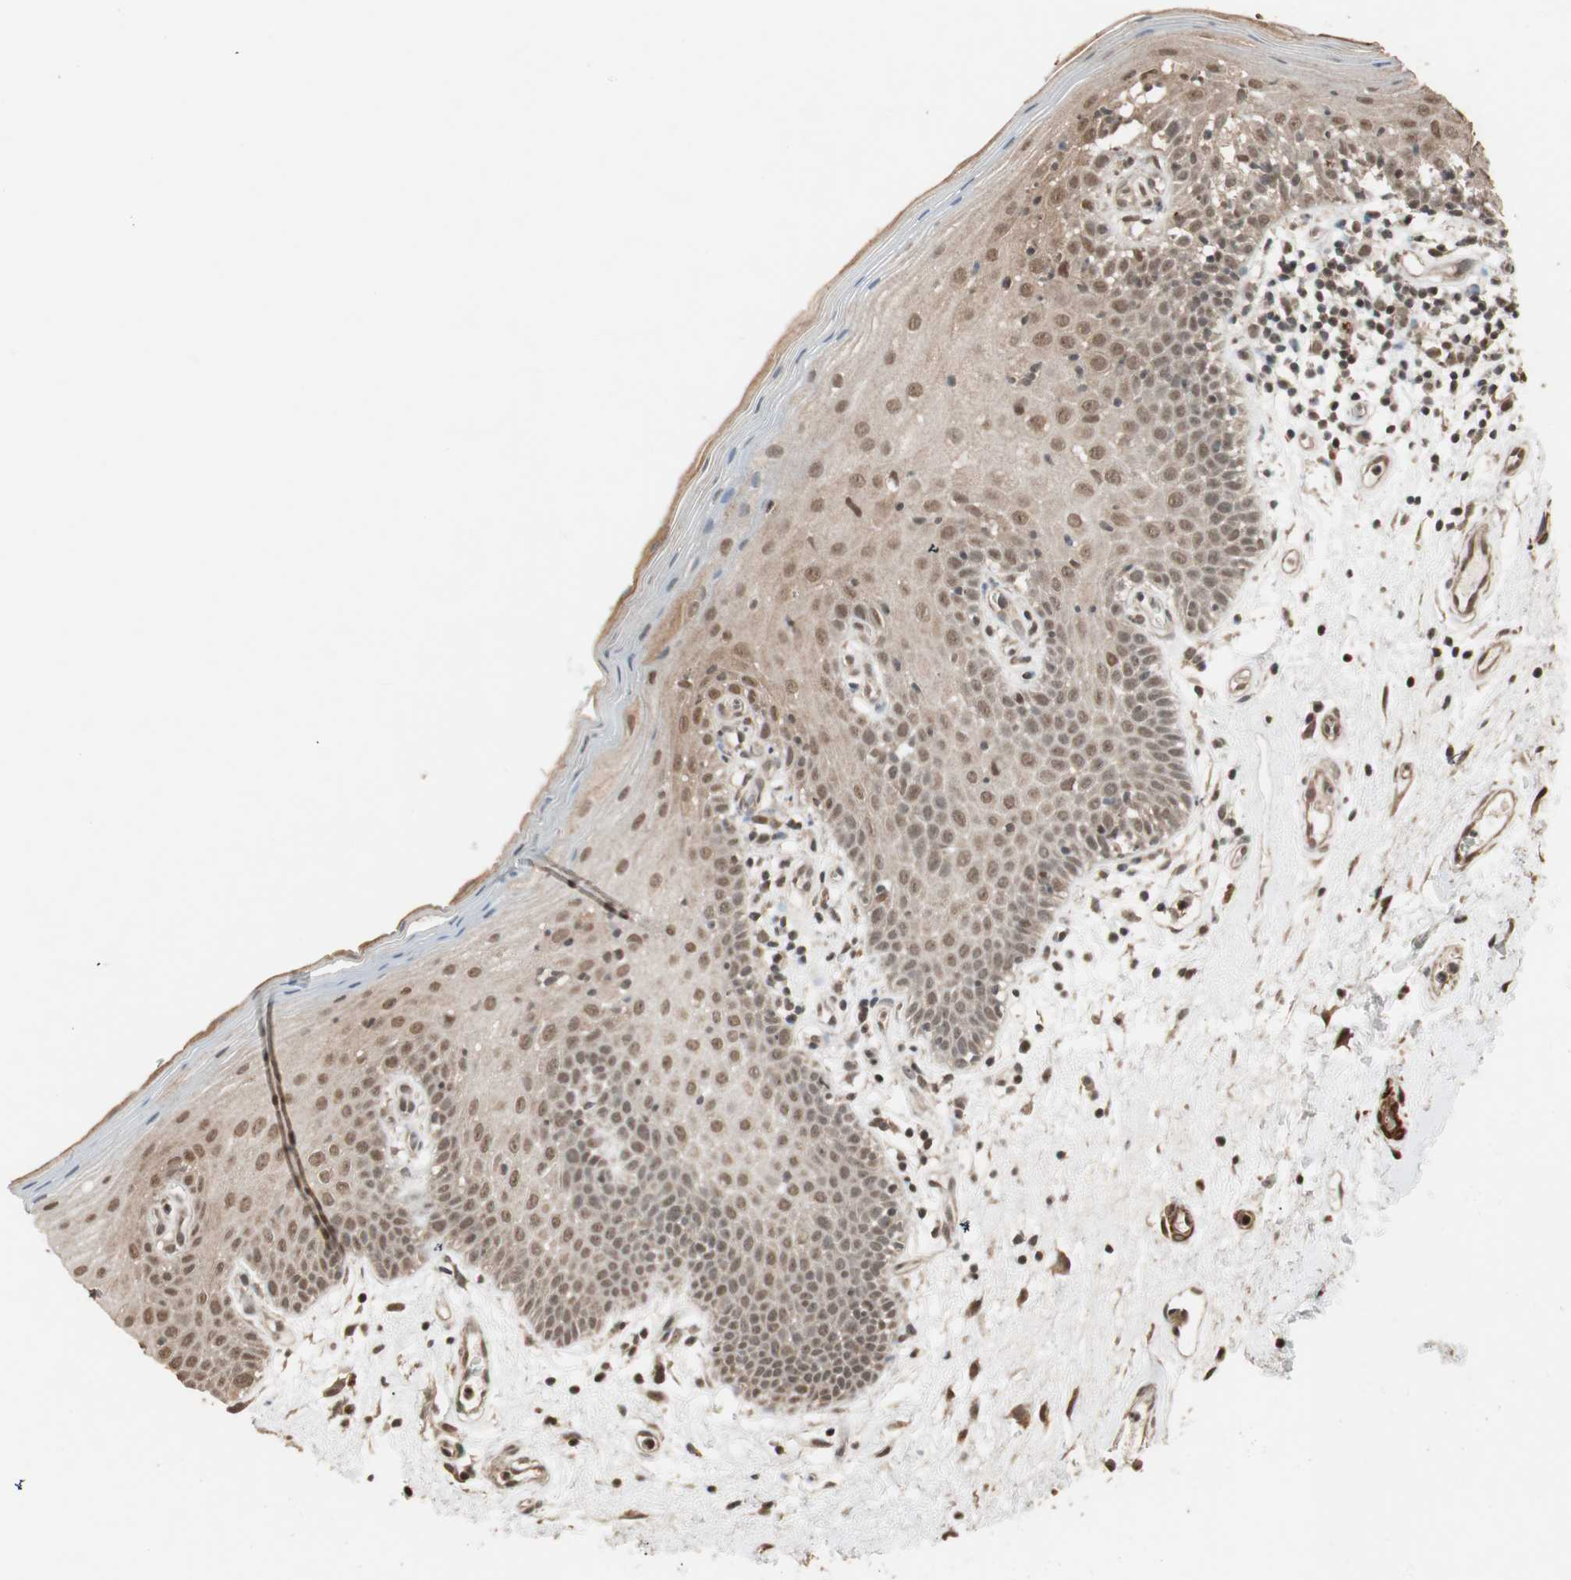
{"staining": {"intensity": "weak", "quantity": ">75%", "location": "cytoplasmic/membranous,nuclear"}, "tissue": "oral mucosa", "cell_type": "Squamous epithelial cells", "image_type": "normal", "snomed": [{"axis": "morphology", "description": "Normal tissue, NOS"}, {"axis": "morphology", "description": "Squamous cell carcinoma, NOS"}, {"axis": "topography", "description": "Skeletal muscle"}, {"axis": "topography", "description": "Oral tissue"}, {"axis": "topography", "description": "Head-Neck"}], "caption": "Benign oral mucosa was stained to show a protein in brown. There is low levels of weak cytoplasmic/membranous,nuclear positivity in about >75% of squamous epithelial cells. The protein of interest is stained brown, and the nuclei are stained in blue (DAB IHC with brightfield microscopy, high magnification).", "gene": "DRAP1", "patient": {"sex": "male", "age": 71}}